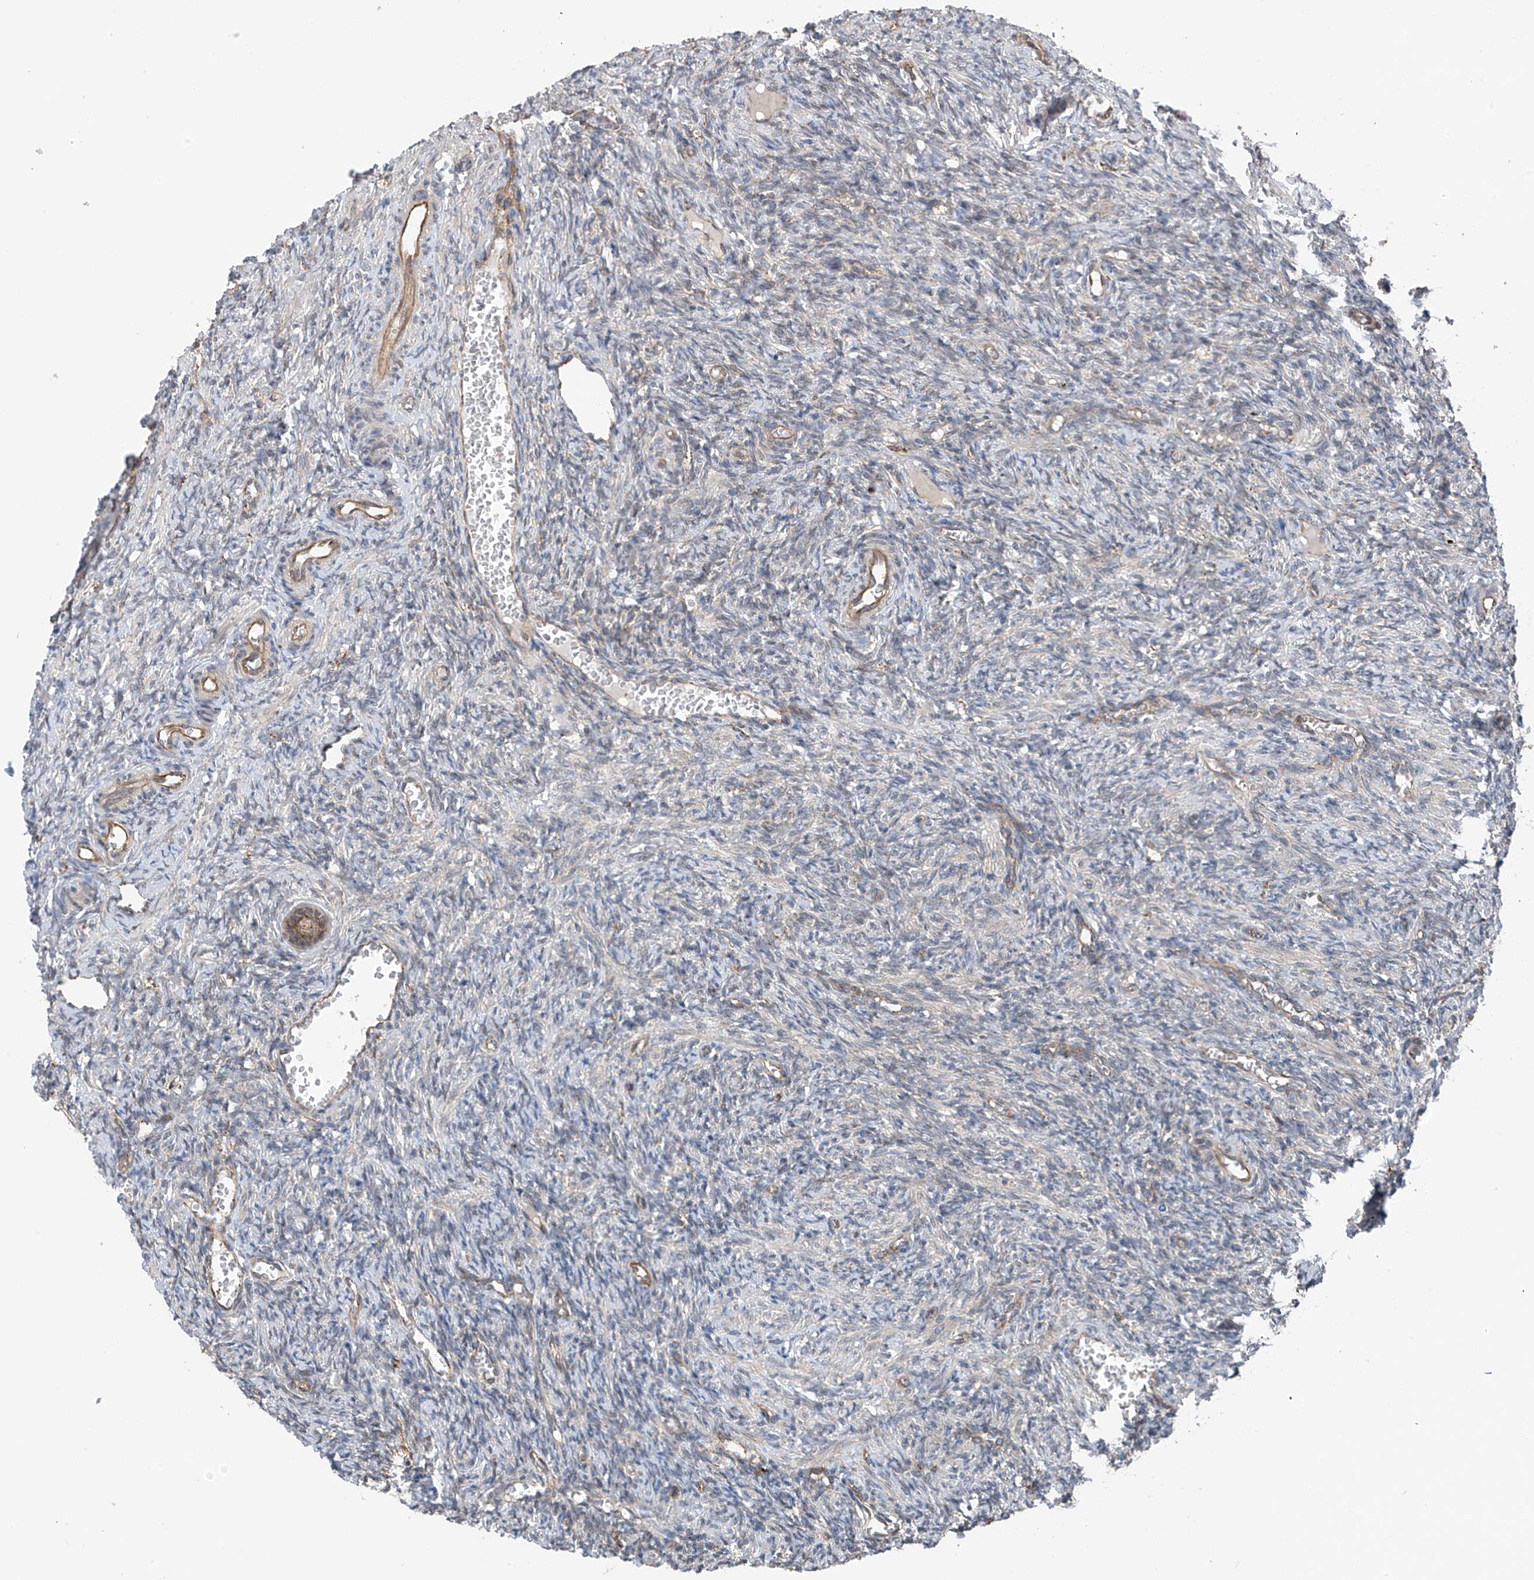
{"staining": {"intensity": "weak", "quantity": ">75%", "location": "cytoplasmic/membranous"}, "tissue": "ovary", "cell_type": "Follicle cells", "image_type": "normal", "snomed": [{"axis": "morphology", "description": "Normal tissue, NOS"}, {"axis": "topography", "description": "Ovary"}], "caption": "Protein staining of unremarkable ovary exhibits weak cytoplasmic/membranous expression in approximately >75% of follicle cells.", "gene": "ZNF189", "patient": {"sex": "female", "age": 27}}